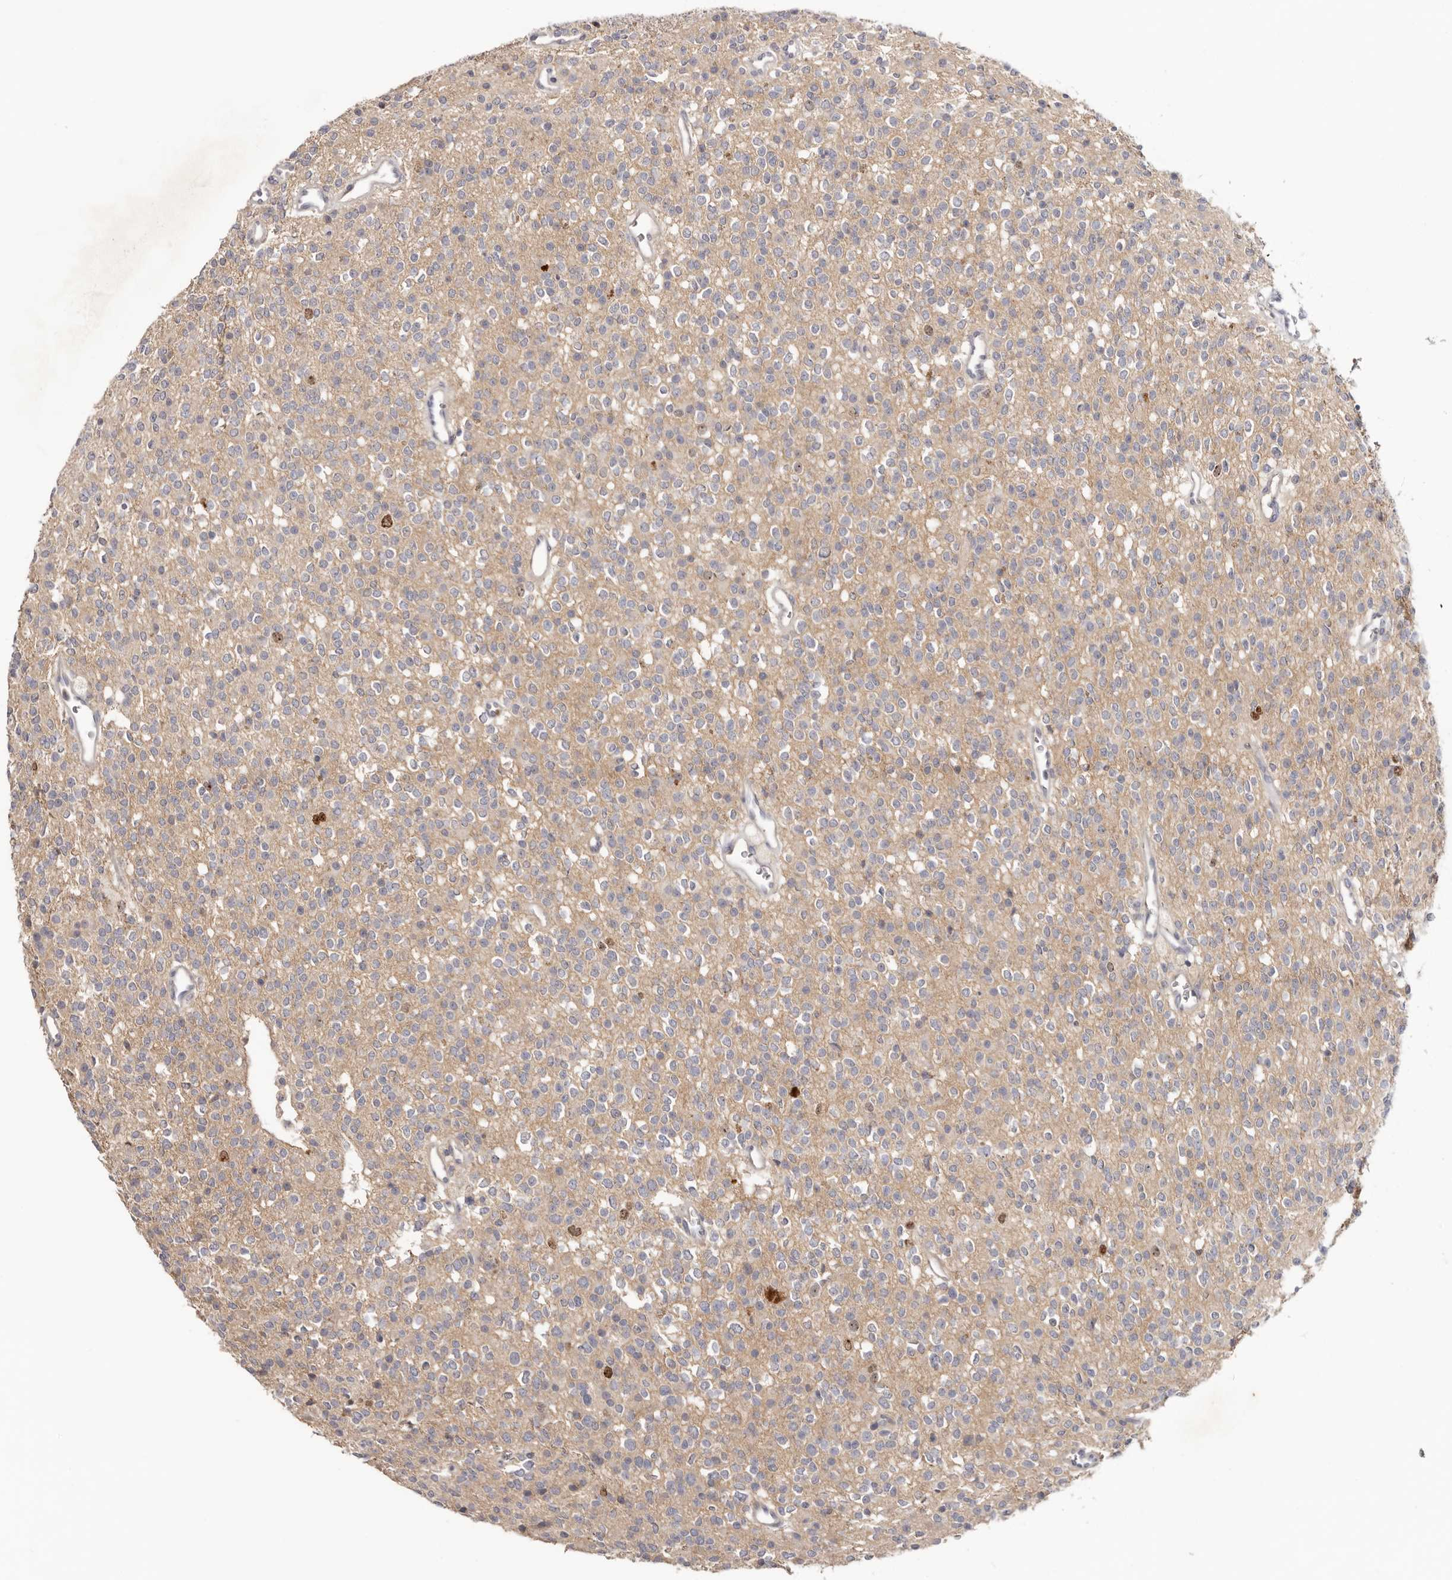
{"staining": {"intensity": "negative", "quantity": "none", "location": "none"}, "tissue": "glioma", "cell_type": "Tumor cells", "image_type": "cancer", "snomed": [{"axis": "morphology", "description": "Glioma, malignant, High grade"}, {"axis": "topography", "description": "Brain"}], "caption": "Immunohistochemistry (IHC) photomicrograph of neoplastic tissue: malignant glioma (high-grade) stained with DAB shows no significant protein positivity in tumor cells.", "gene": "CCDC190", "patient": {"sex": "male", "age": 34}}